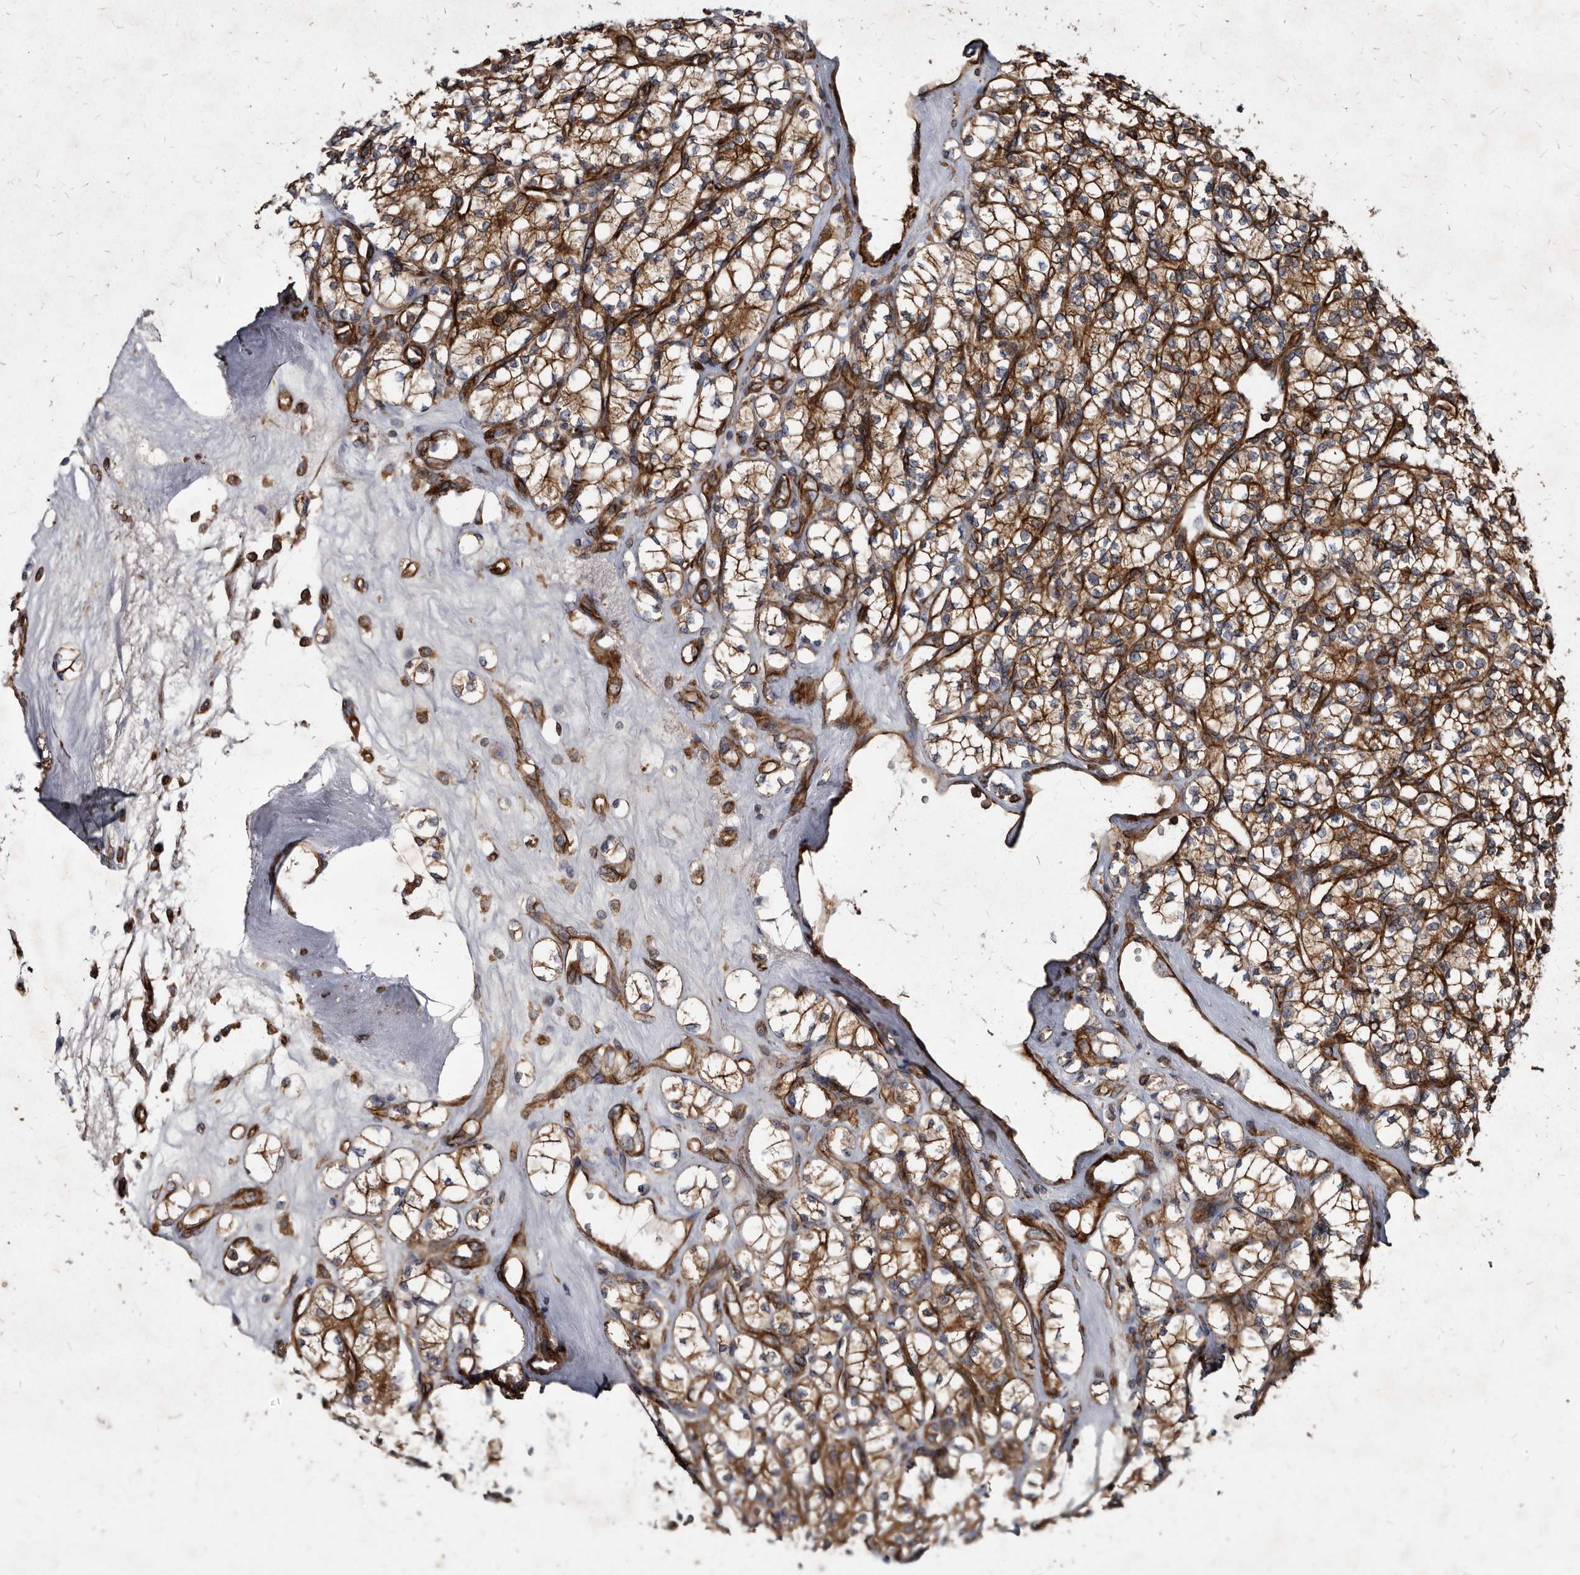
{"staining": {"intensity": "strong", "quantity": ">75%", "location": "cytoplasmic/membranous"}, "tissue": "renal cancer", "cell_type": "Tumor cells", "image_type": "cancer", "snomed": [{"axis": "morphology", "description": "Adenocarcinoma, NOS"}, {"axis": "topography", "description": "Kidney"}], "caption": "IHC of human renal cancer (adenocarcinoma) exhibits high levels of strong cytoplasmic/membranous expression in about >75% of tumor cells.", "gene": "KCTD20", "patient": {"sex": "male", "age": 77}}